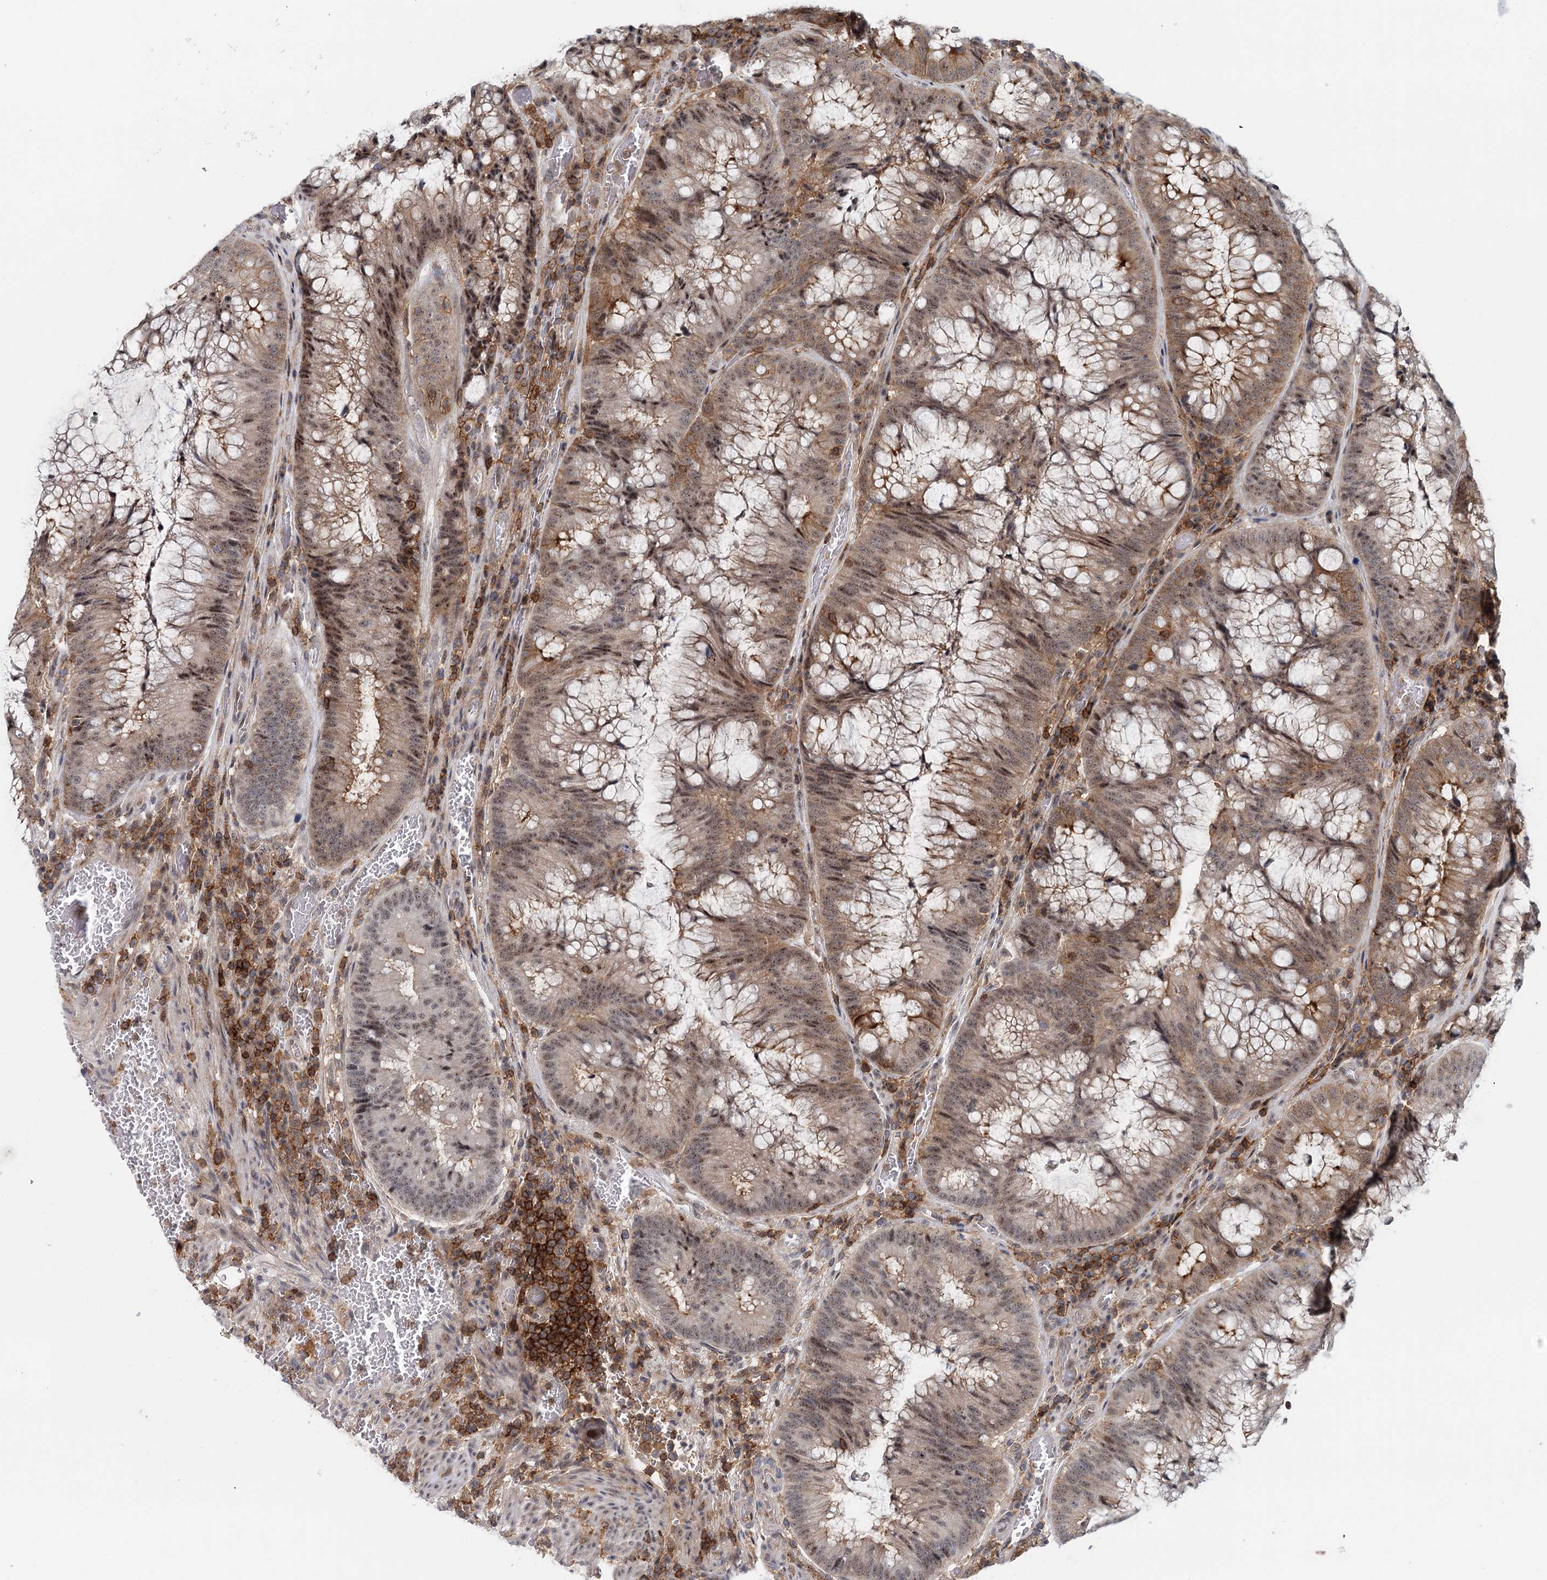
{"staining": {"intensity": "moderate", "quantity": ">75%", "location": "cytoplasmic/membranous,nuclear"}, "tissue": "colorectal cancer", "cell_type": "Tumor cells", "image_type": "cancer", "snomed": [{"axis": "morphology", "description": "Adenocarcinoma, NOS"}, {"axis": "topography", "description": "Rectum"}], "caption": "A medium amount of moderate cytoplasmic/membranous and nuclear expression is appreciated in approximately >75% of tumor cells in colorectal cancer (adenocarcinoma) tissue. The staining is performed using DAB (3,3'-diaminobenzidine) brown chromogen to label protein expression. The nuclei are counter-stained blue using hematoxylin.", "gene": "CDC42SE2", "patient": {"sex": "male", "age": 69}}